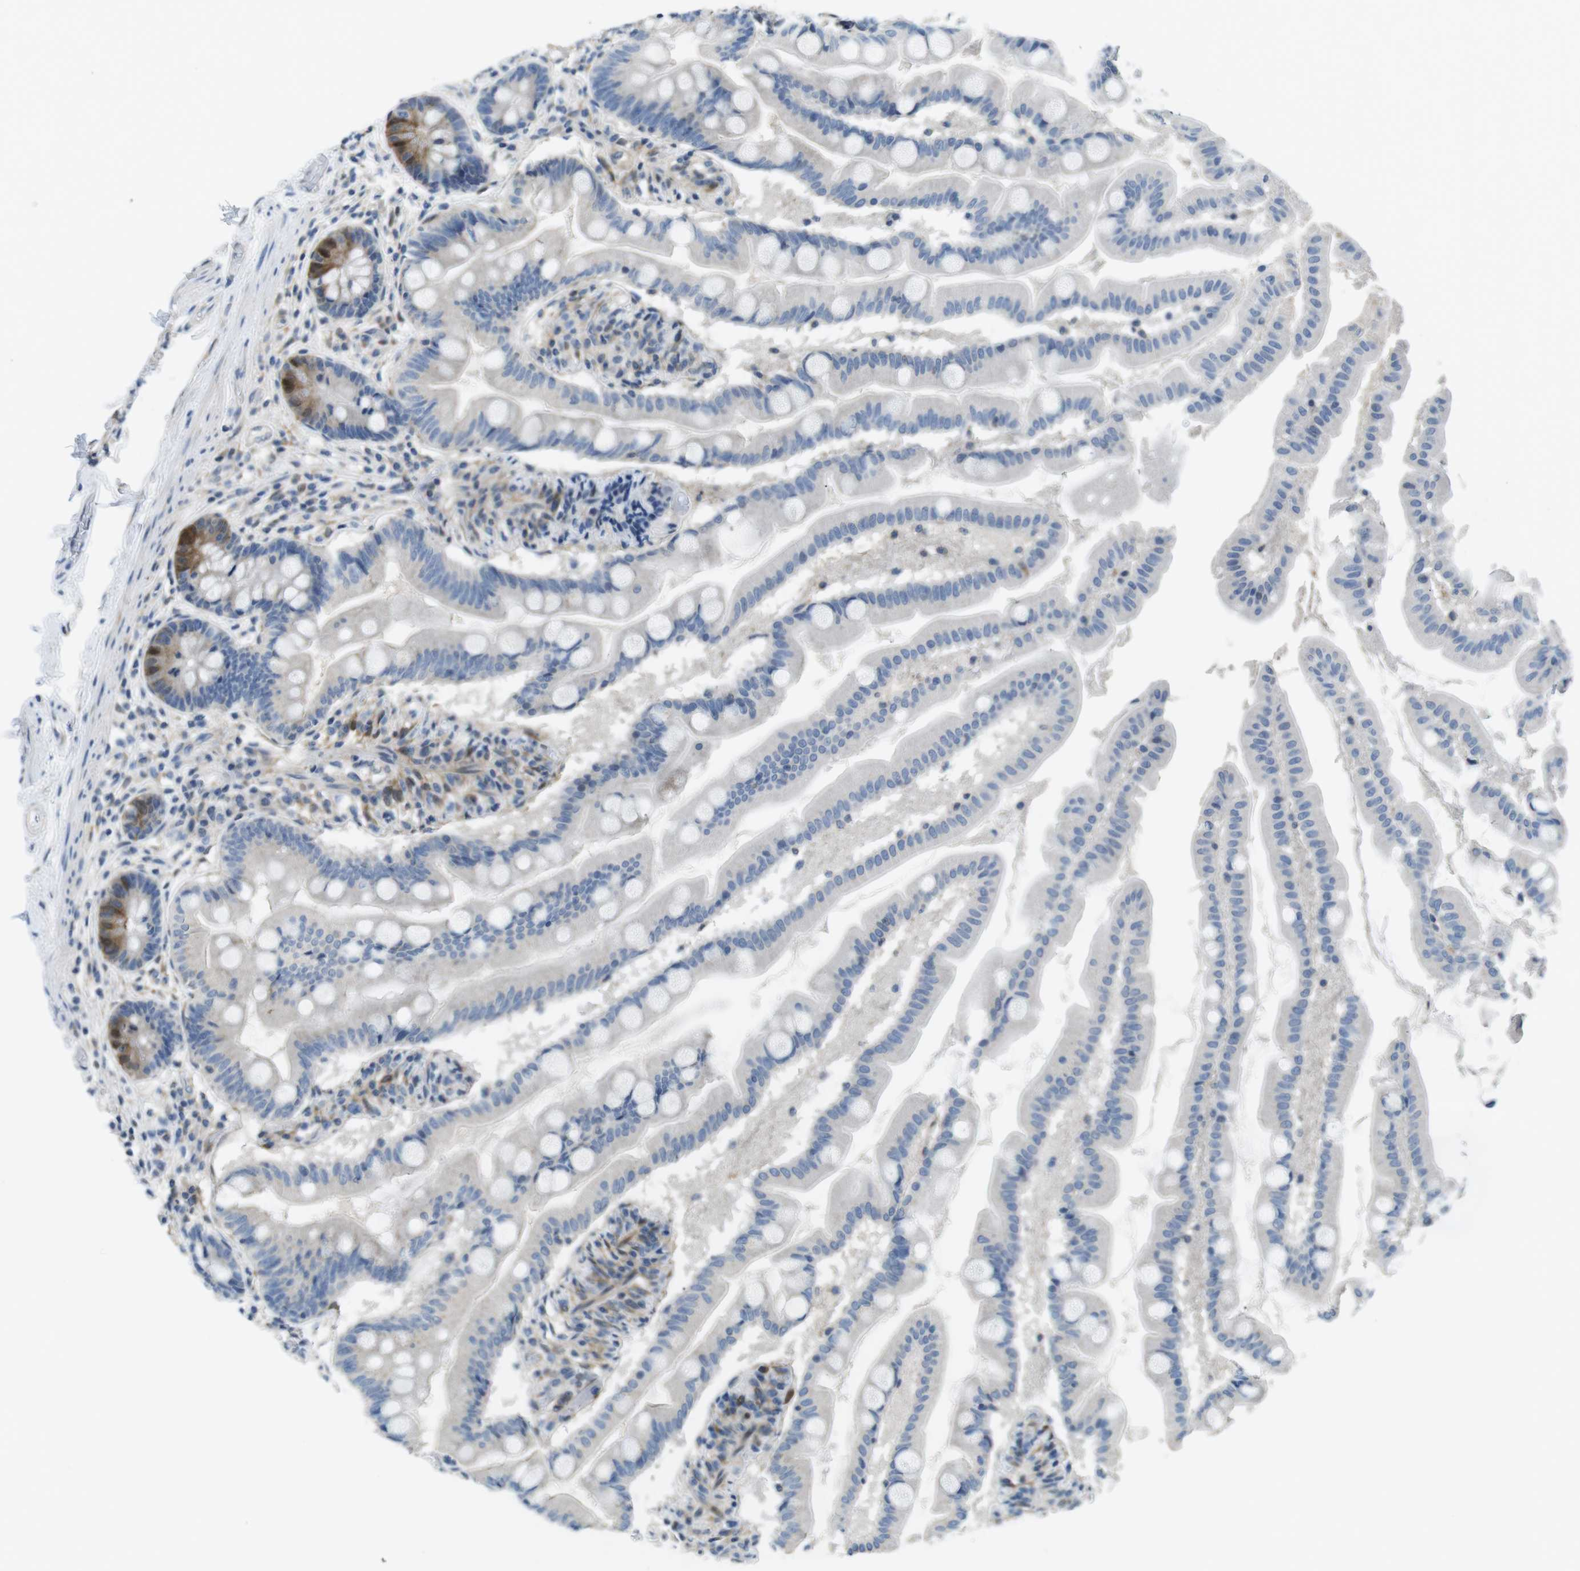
{"staining": {"intensity": "moderate", "quantity": "<25%", "location": "cytoplasmic/membranous"}, "tissue": "small intestine", "cell_type": "Glandular cells", "image_type": "normal", "snomed": [{"axis": "morphology", "description": "Normal tissue, NOS"}, {"axis": "topography", "description": "Small intestine"}], "caption": "Protein staining of unremarkable small intestine shows moderate cytoplasmic/membranous positivity in approximately <25% of glandular cells.", "gene": "PHLDA1", "patient": {"sex": "female", "age": 56}}